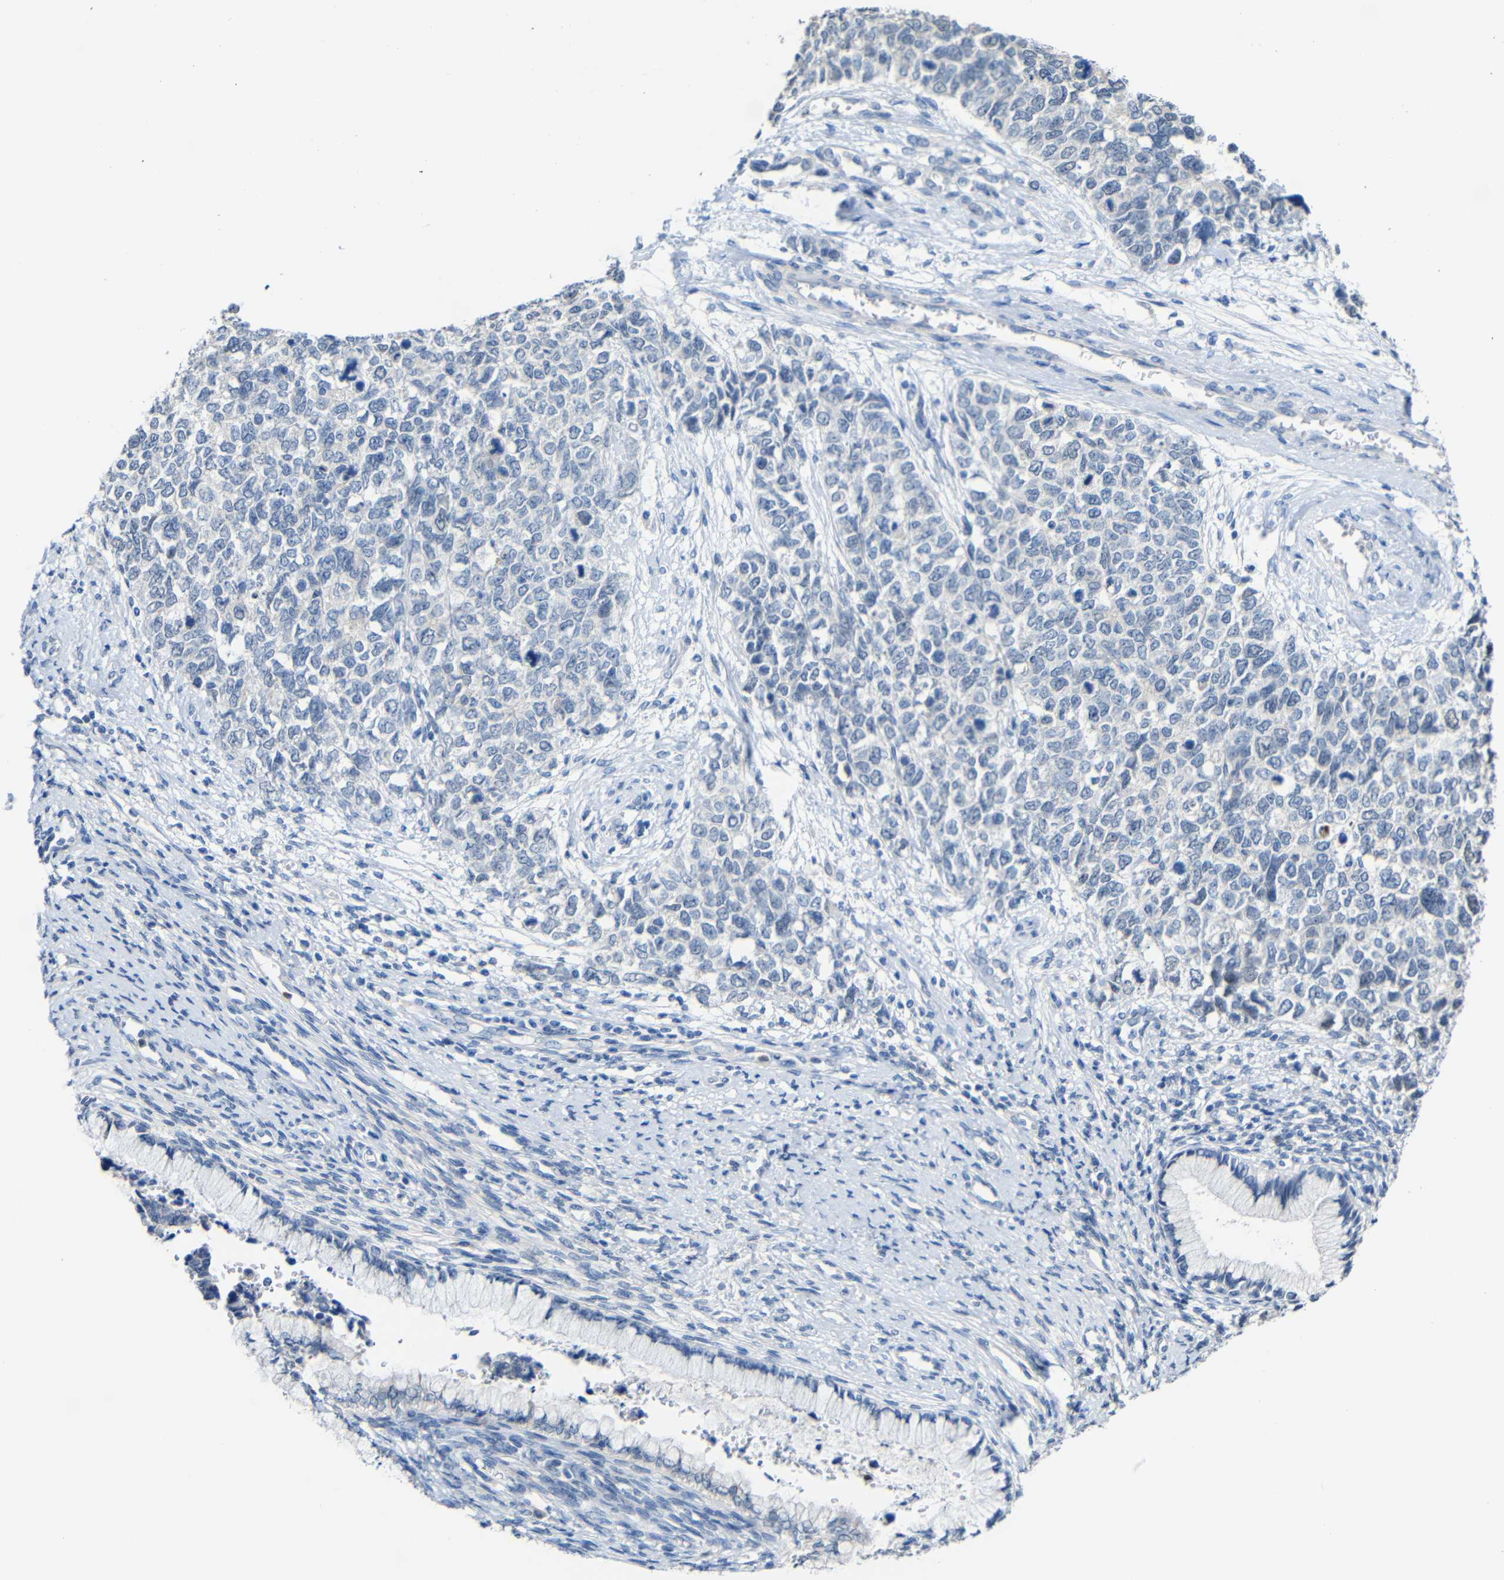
{"staining": {"intensity": "negative", "quantity": "none", "location": "none"}, "tissue": "cervical cancer", "cell_type": "Tumor cells", "image_type": "cancer", "snomed": [{"axis": "morphology", "description": "Squamous cell carcinoma, NOS"}, {"axis": "topography", "description": "Cervix"}], "caption": "Cervical cancer (squamous cell carcinoma) was stained to show a protein in brown. There is no significant expression in tumor cells. (DAB (3,3'-diaminobenzidine) immunohistochemistry with hematoxylin counter stain).", "gene": "STBD1", "patient": {"sex": "female", "age": 63}}